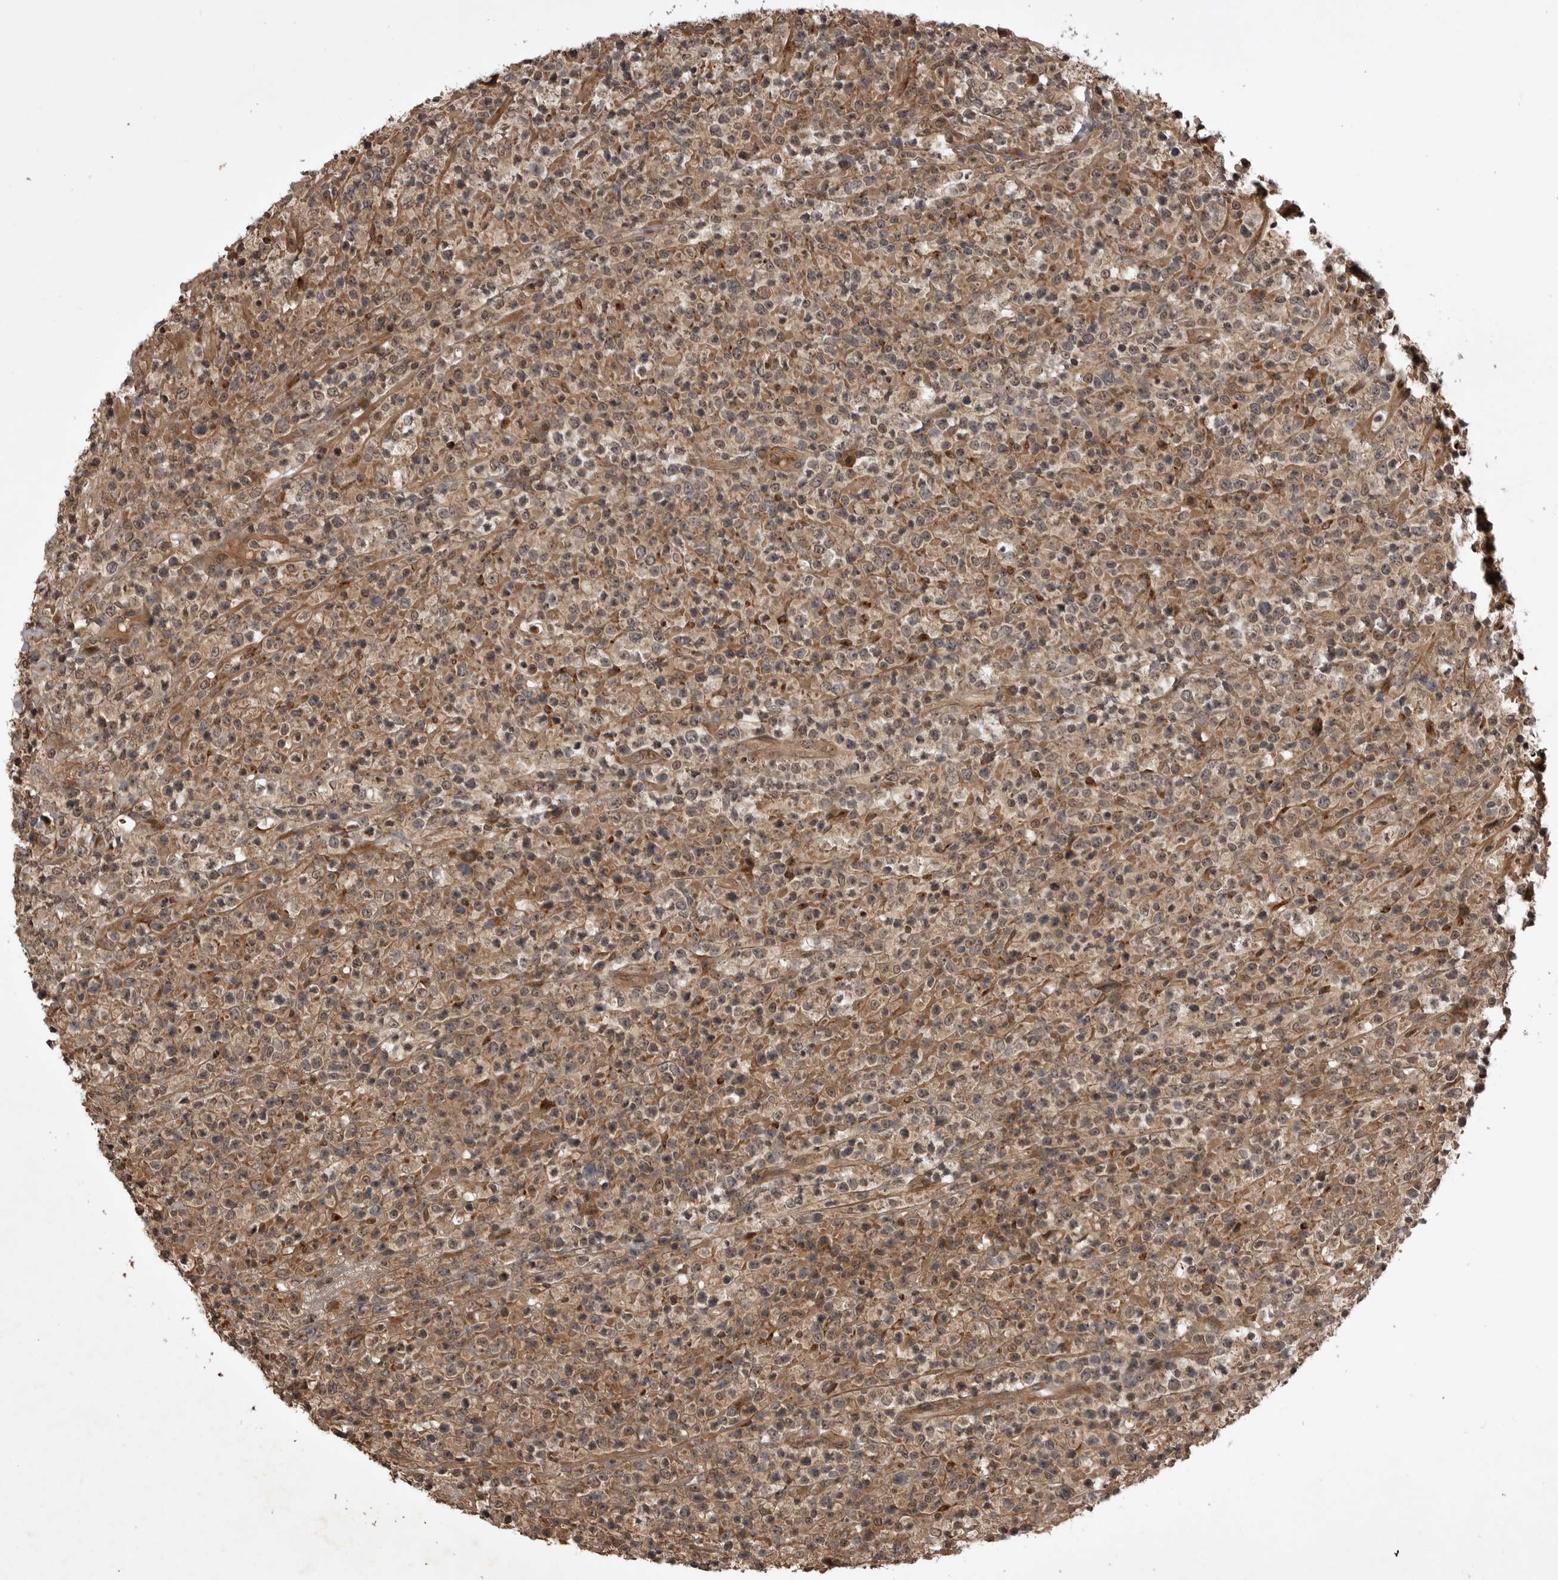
{"staining": {"intensity": "weak", "quantity": "25%-75%", "location": "cytoplasmic/membranous,nuclear"}, "tissue": "lymphoma", "cell_type": "Tumor cells", "image_type": "cancer", "snomed": [{"axis": "morphology", "description": "Malignant lymphoma, non-Hodgkin's type, High grade"}, {"axis": "topography", "description": "Colon"}], "caption": "This photomicrograph shows IHC staining of human lymphoma, with low weak cytoplasmic/membranous and nuclear positivity in about 25%-75% of tumor cells.", "gene": "AKAP7", "patient": {"sex": "female", "age": 53}}